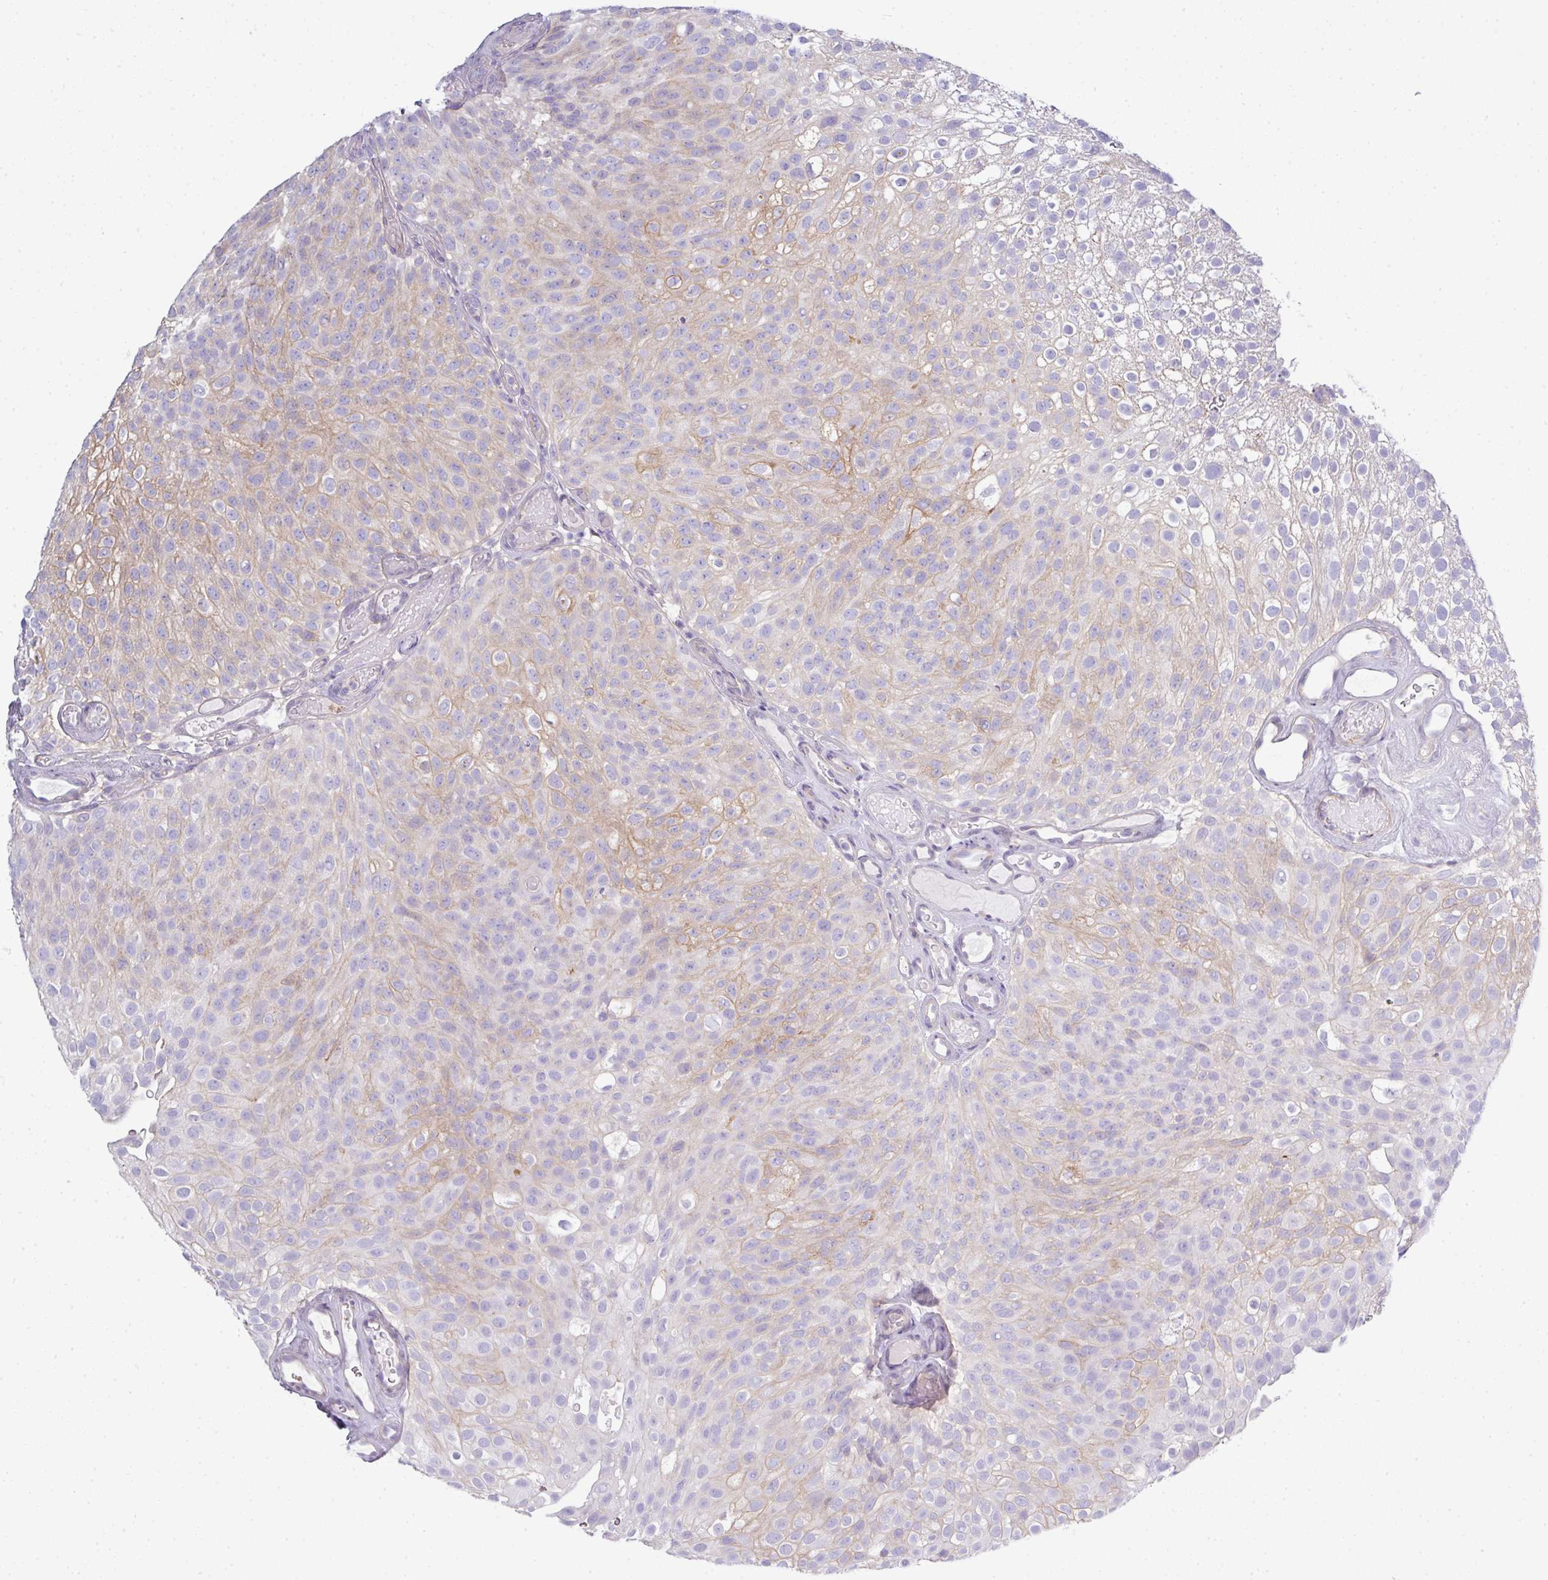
{"staining": {"intensity": "weak", "quantity": "<25%", "location": "cytoplasmic/membranous"}, "tissue": "urothelial cancer", "cell_type": "Tumor cells", "image_type": "cancer", "snomed": [{"axis": "morphology", "description": "Urothelial carcinoma, Low grade"}, {"axis": "topography", "description": "Urinary bladder"}], "caption": "The micrograph exhibits no significant positivity in tumor cells of urothelial cancer. (Stains: DAB (3,3'-diaminobenzidine) immunohistochemistry with hematoxylin counter stain, Microscopy: brightfield microscopy at high magnification).", "gene": "ABCC5", "patient": {"sex": "male", "age": 78}}